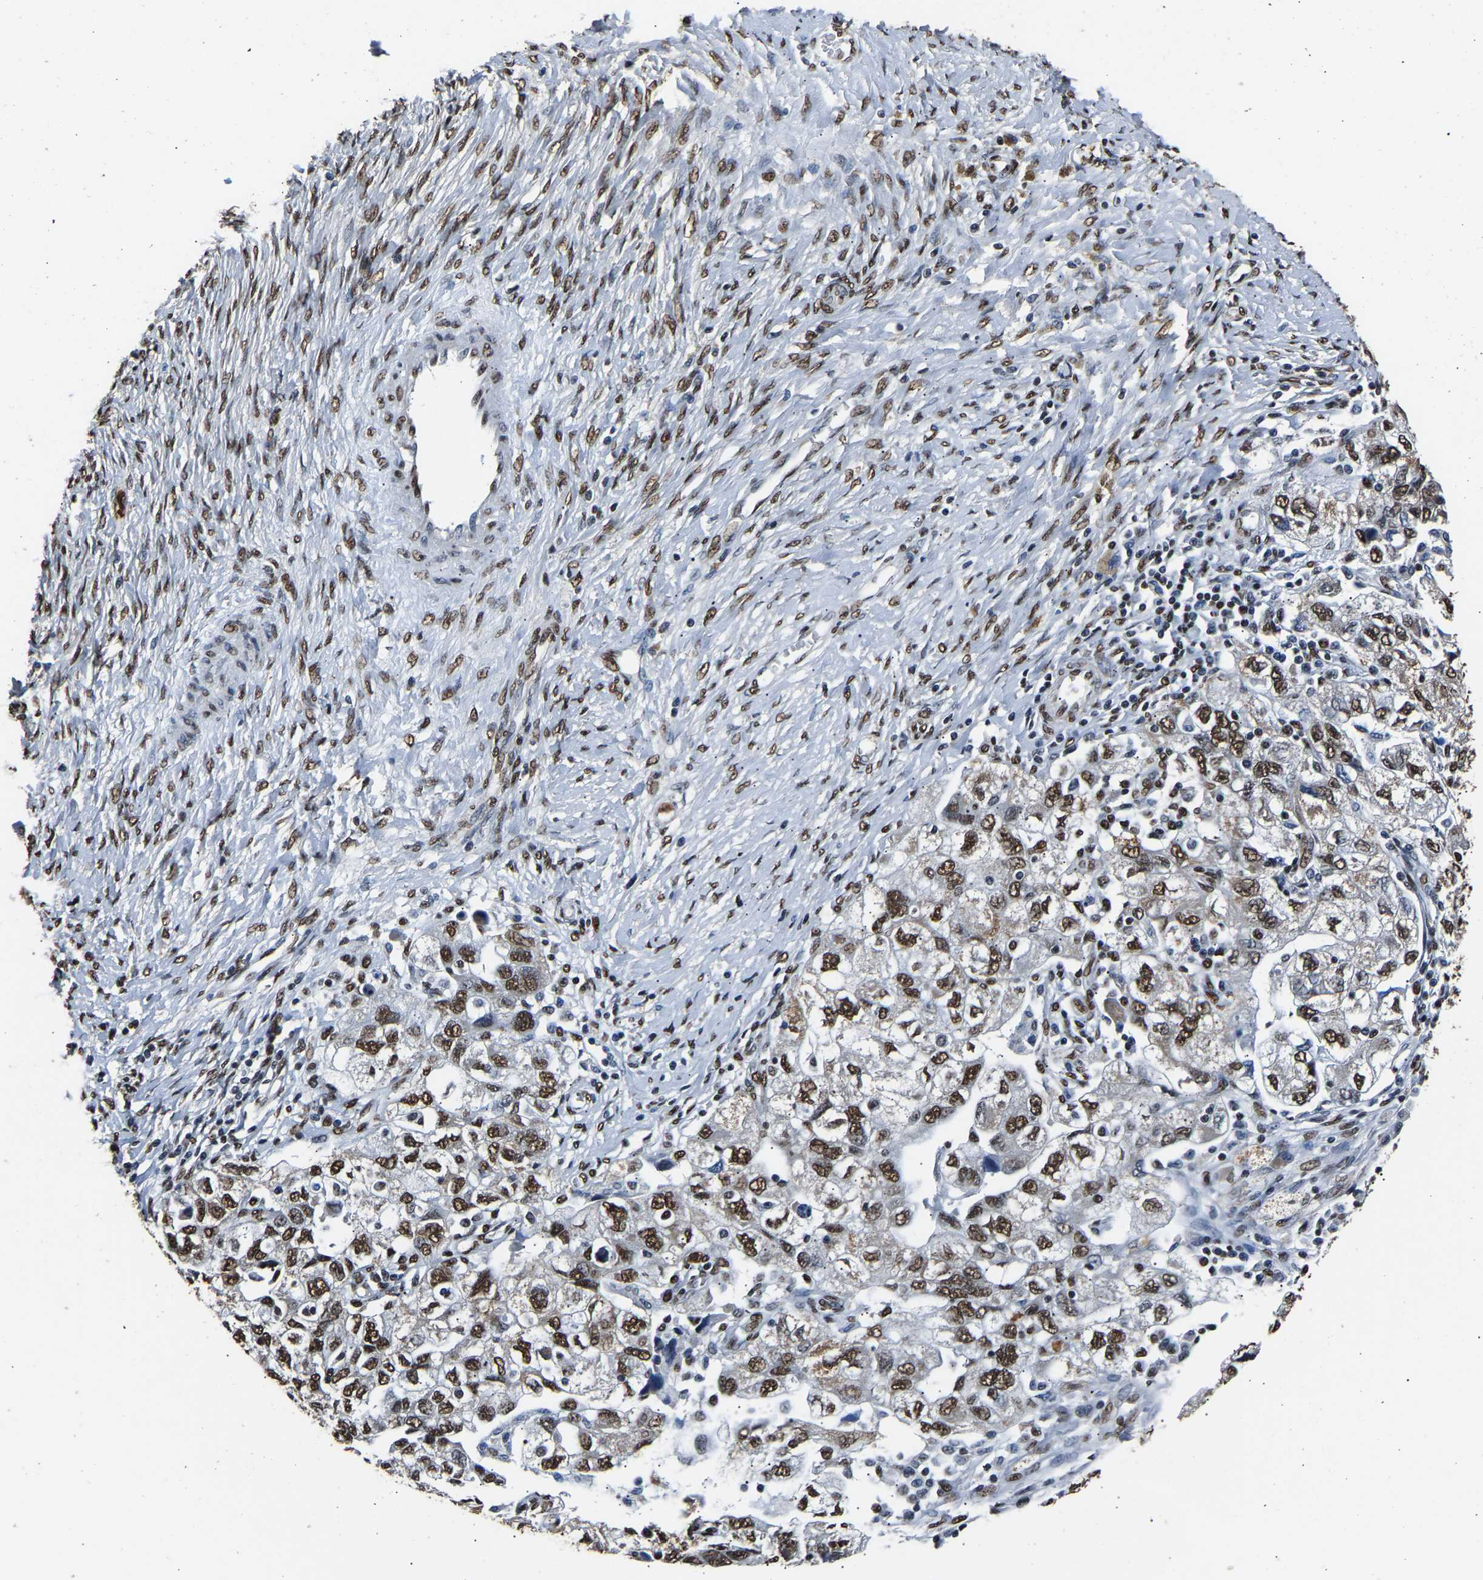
{"staining": {"intensity": "moderate", "quantity": ">75%", "location": "nuclear"}, "tissue": "ovarian cancer", "cell_type": "Tumor cells", "image_type": "cancer", "snomed": [{"axis": "morphology", "description": "Carcinoma, NOS"}, {"axis": "morphology", "description": "Cystadenocarcinoma, serous, NOS"}, {"axis": "topography", "description": "Ovary"}], "caption": "Moderate nuclear staining is identified in about >75% of tumor cells in serous cystadenocarcinoma (ovarian). (Brightfield microscopy of DAB IHC at high magnification).", "gene": "SAFB", "patient": {"sex": "female", "age": 69}}